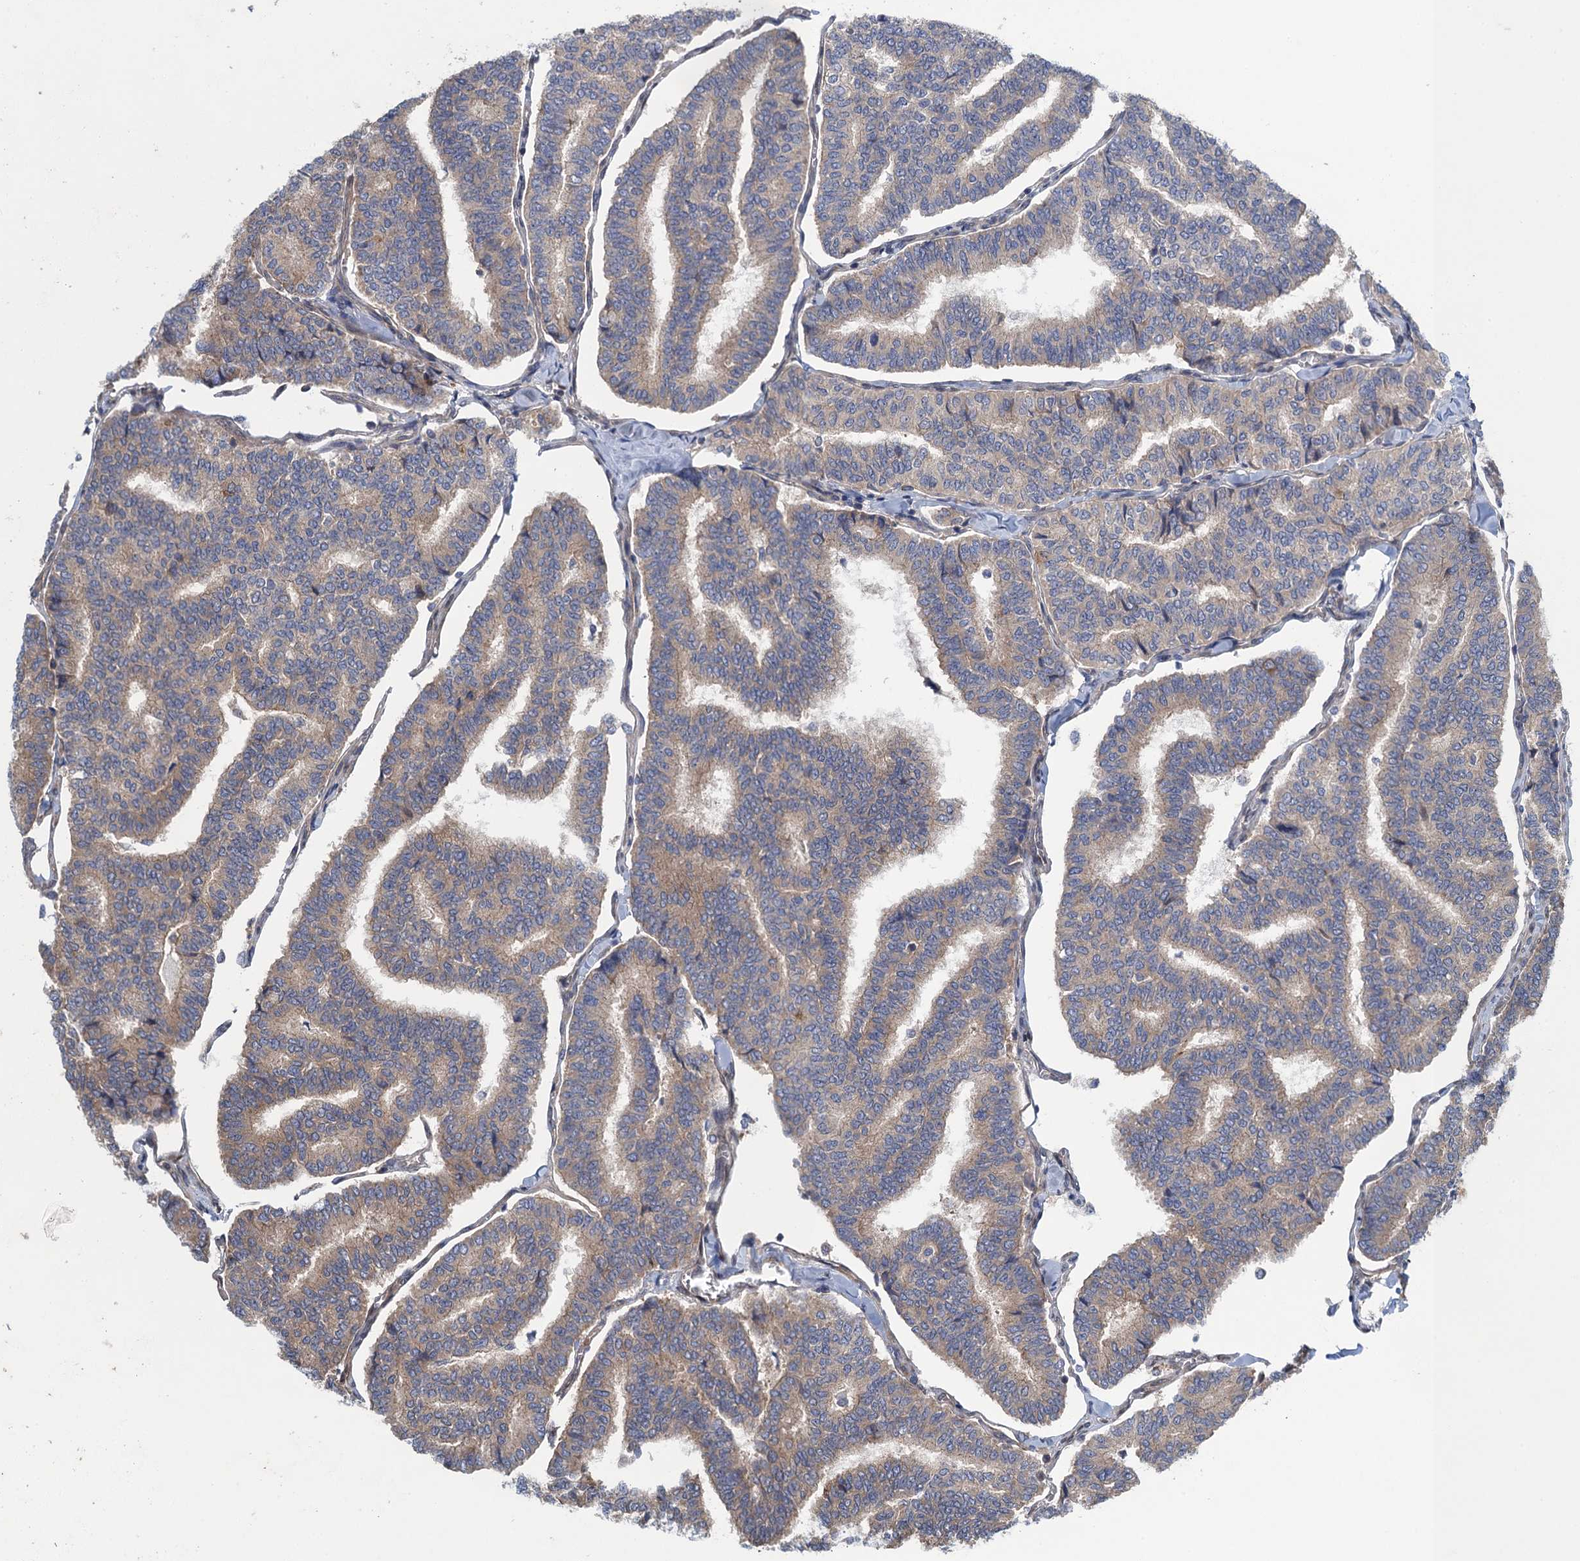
{"staining": {"intensity": "weak", "quantity": "<25%", "location": "cytoplasmic/membranous"}, "tissue": "thyroid cancer", "cell_type": "Tumor cells", "image_type": "cancer", "snomed": [{"axis": "morphology", "description": "Papillary adenocarcinoma, NOS"}, {"axis": "topography", "description": "Thyroid gland"}], "caption": "Immunohistochemical staining of papillary adenocarcinoma (thyroid) displays no significant positivity in tumor cells. The staining was performed using DAB (3,3'-diaminobenzidine) to visualize the protein expression in brown, while the nuclei were stained in blue with hematoxylin (Magnification: 20x).", "gene": "MDM1", "patient": {"sex": "female", "age": 35}}